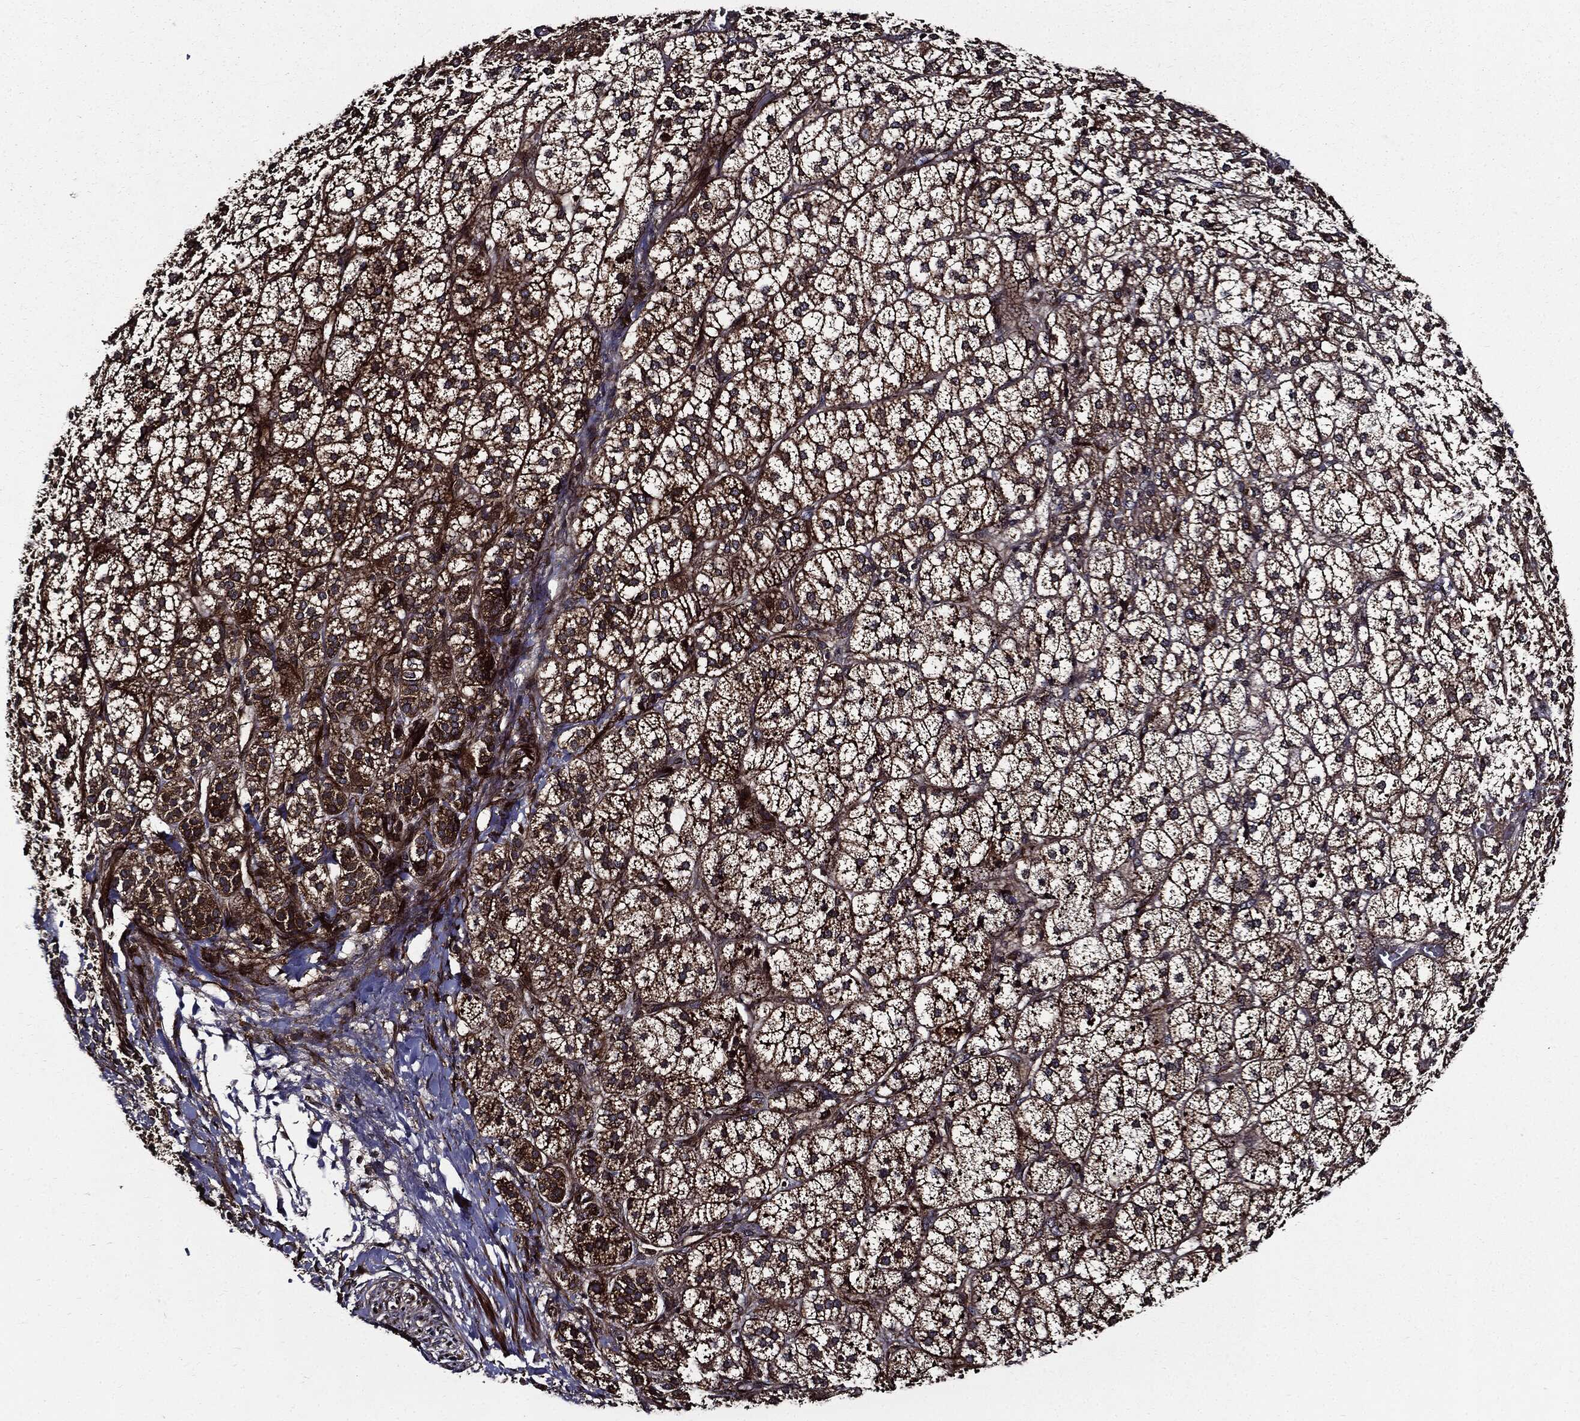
{"staining": {"intensity": "strong", "quantity": ">75%", "location": "cytoplasmic/membranous"}, "tissue": "adrenal gland", "cell_type": "Glandular cells", "image_type": "normal", "snomed": [{"axis": "morphology", "description": "Normal tissue, NOS"}, {"axis": "topography", "description": "Adrenal gland"}], "caption": "High-power microscopy captured an immunohistochemistry (IHC) histopathology image of unremarkable adrenal gland, revealing strong cytoplasmic/membranous staining in about >75% of glandular cells. The protein is stained brown, and the nuclei are stained in blue (DAB (3,3'-diaminobenzidine) IHC with brightfield microscopy, high magnification).", "gene": "HTT", "patient": {"sex": "female", "age": 60}}